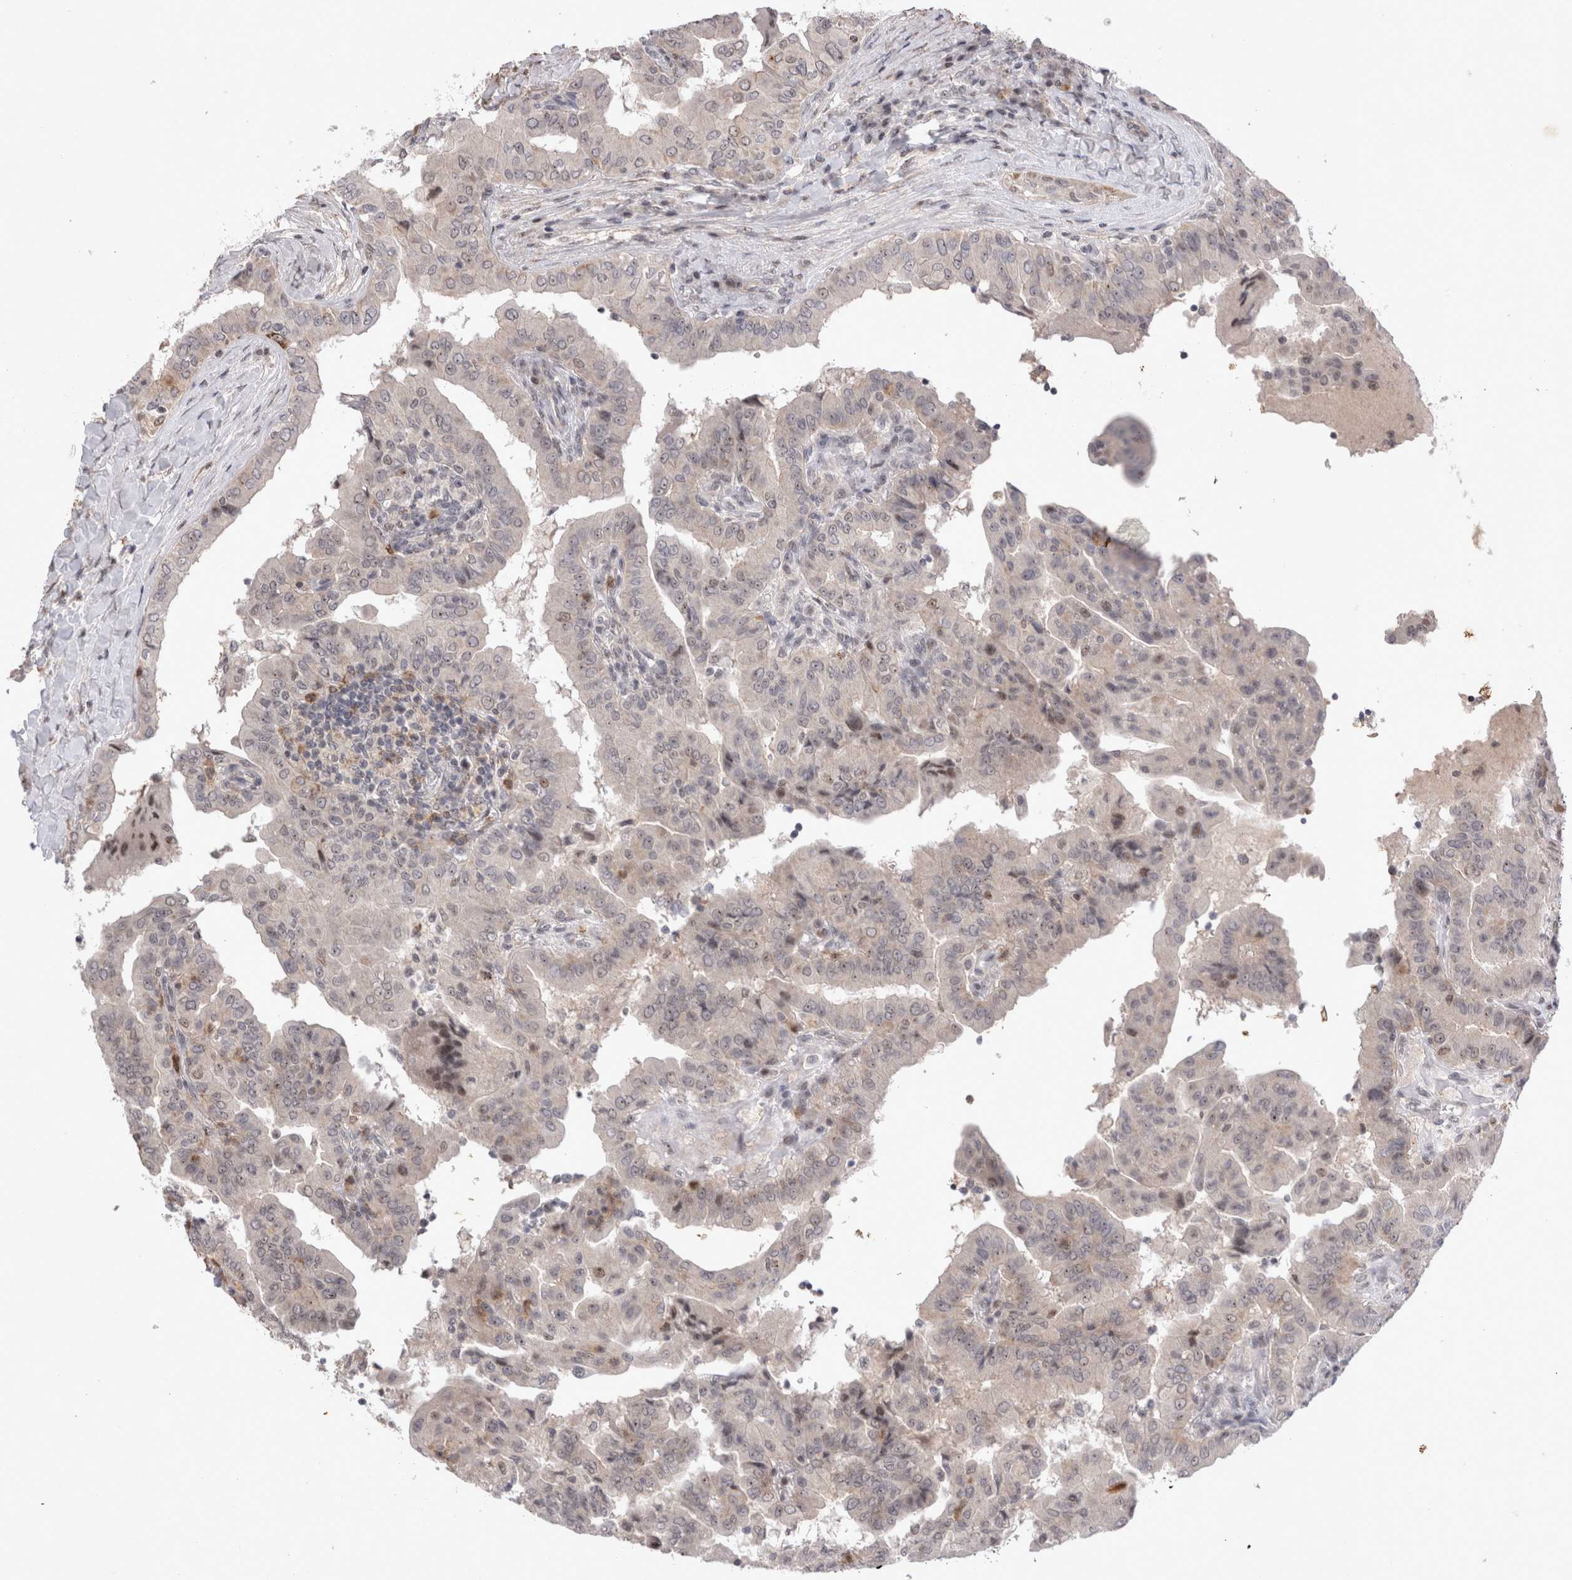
{"staining": {"intensity": "weak", "quantity": "25%-75%", "location": "nuclear"}, "tissue": "thyroid cancer", "cell_type": "Tumor cells", "image_type": "cancer", "snomed": [{"axis": "morphology", "description": "Papillary adenocarcinoma, NOS"}, {"axis": "topography", "description": "Thyroid gland"}], "caption": "Tumor cells reveal weak nuclear expression in approximately 25%-75% of cells in thyroid papillary adenocarcinoma.", "gene": "STK11", "patient": {"sex": "male", "age": 33}}